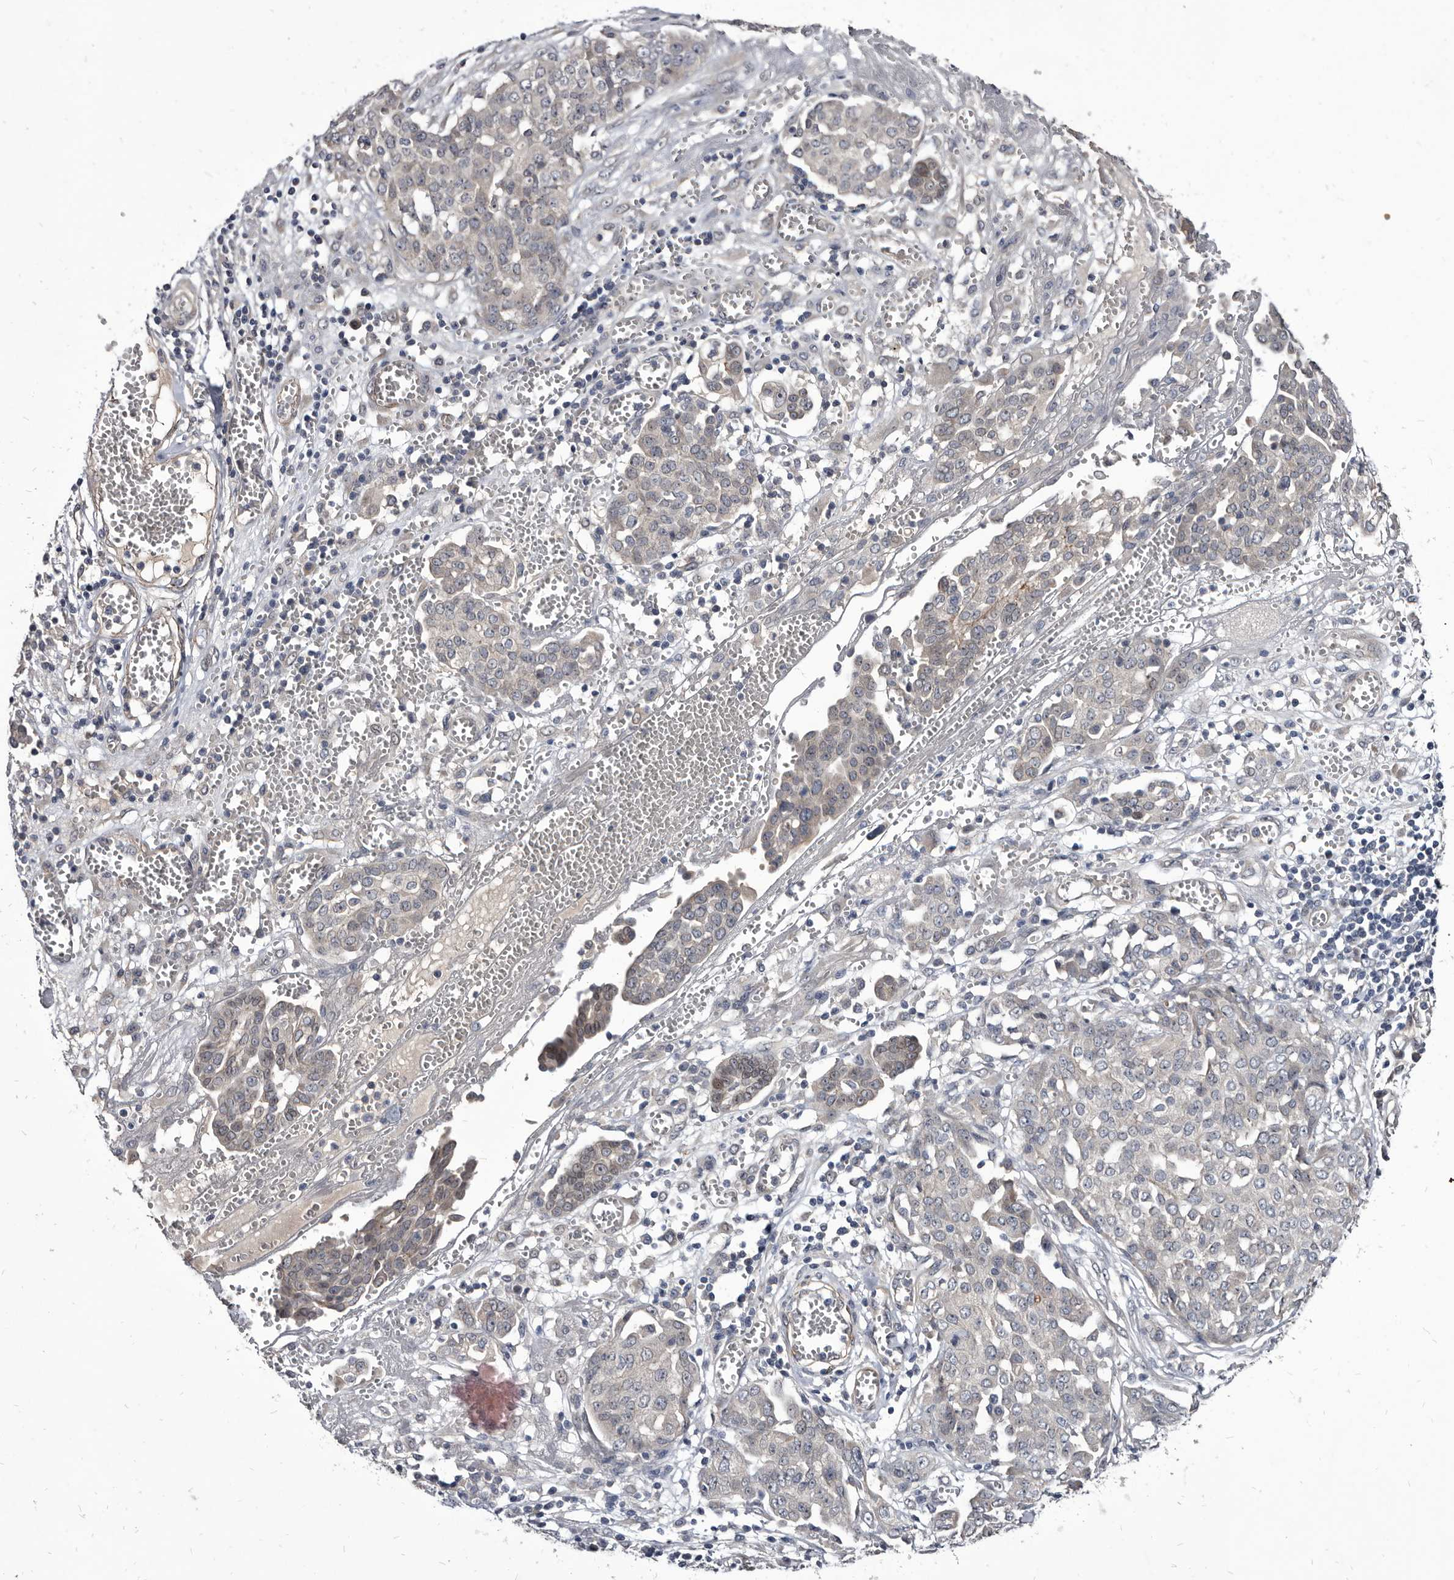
{"staining": {"intensity": "negative", "quantity": "none", "location": "none"}, "tissue": "ovarian cancer", "cell_type": "Tumor cells", "image_type": "cancer", "snomed": [{"axis": "morphology", "description": "Cystadenocarcinoma, serous, NOS"}, {"axis": "topography", "description": "Soft tissue"}, {"axis": "topography", "description": "Ovary"}], "caption": "Serous cystadenocarcinoma (ovarian) was stained to show a protein in brown. There is no significant positivity in tumor cells.", "gene": "PROM1", "patient": {"sex": "female", "age": 57}}